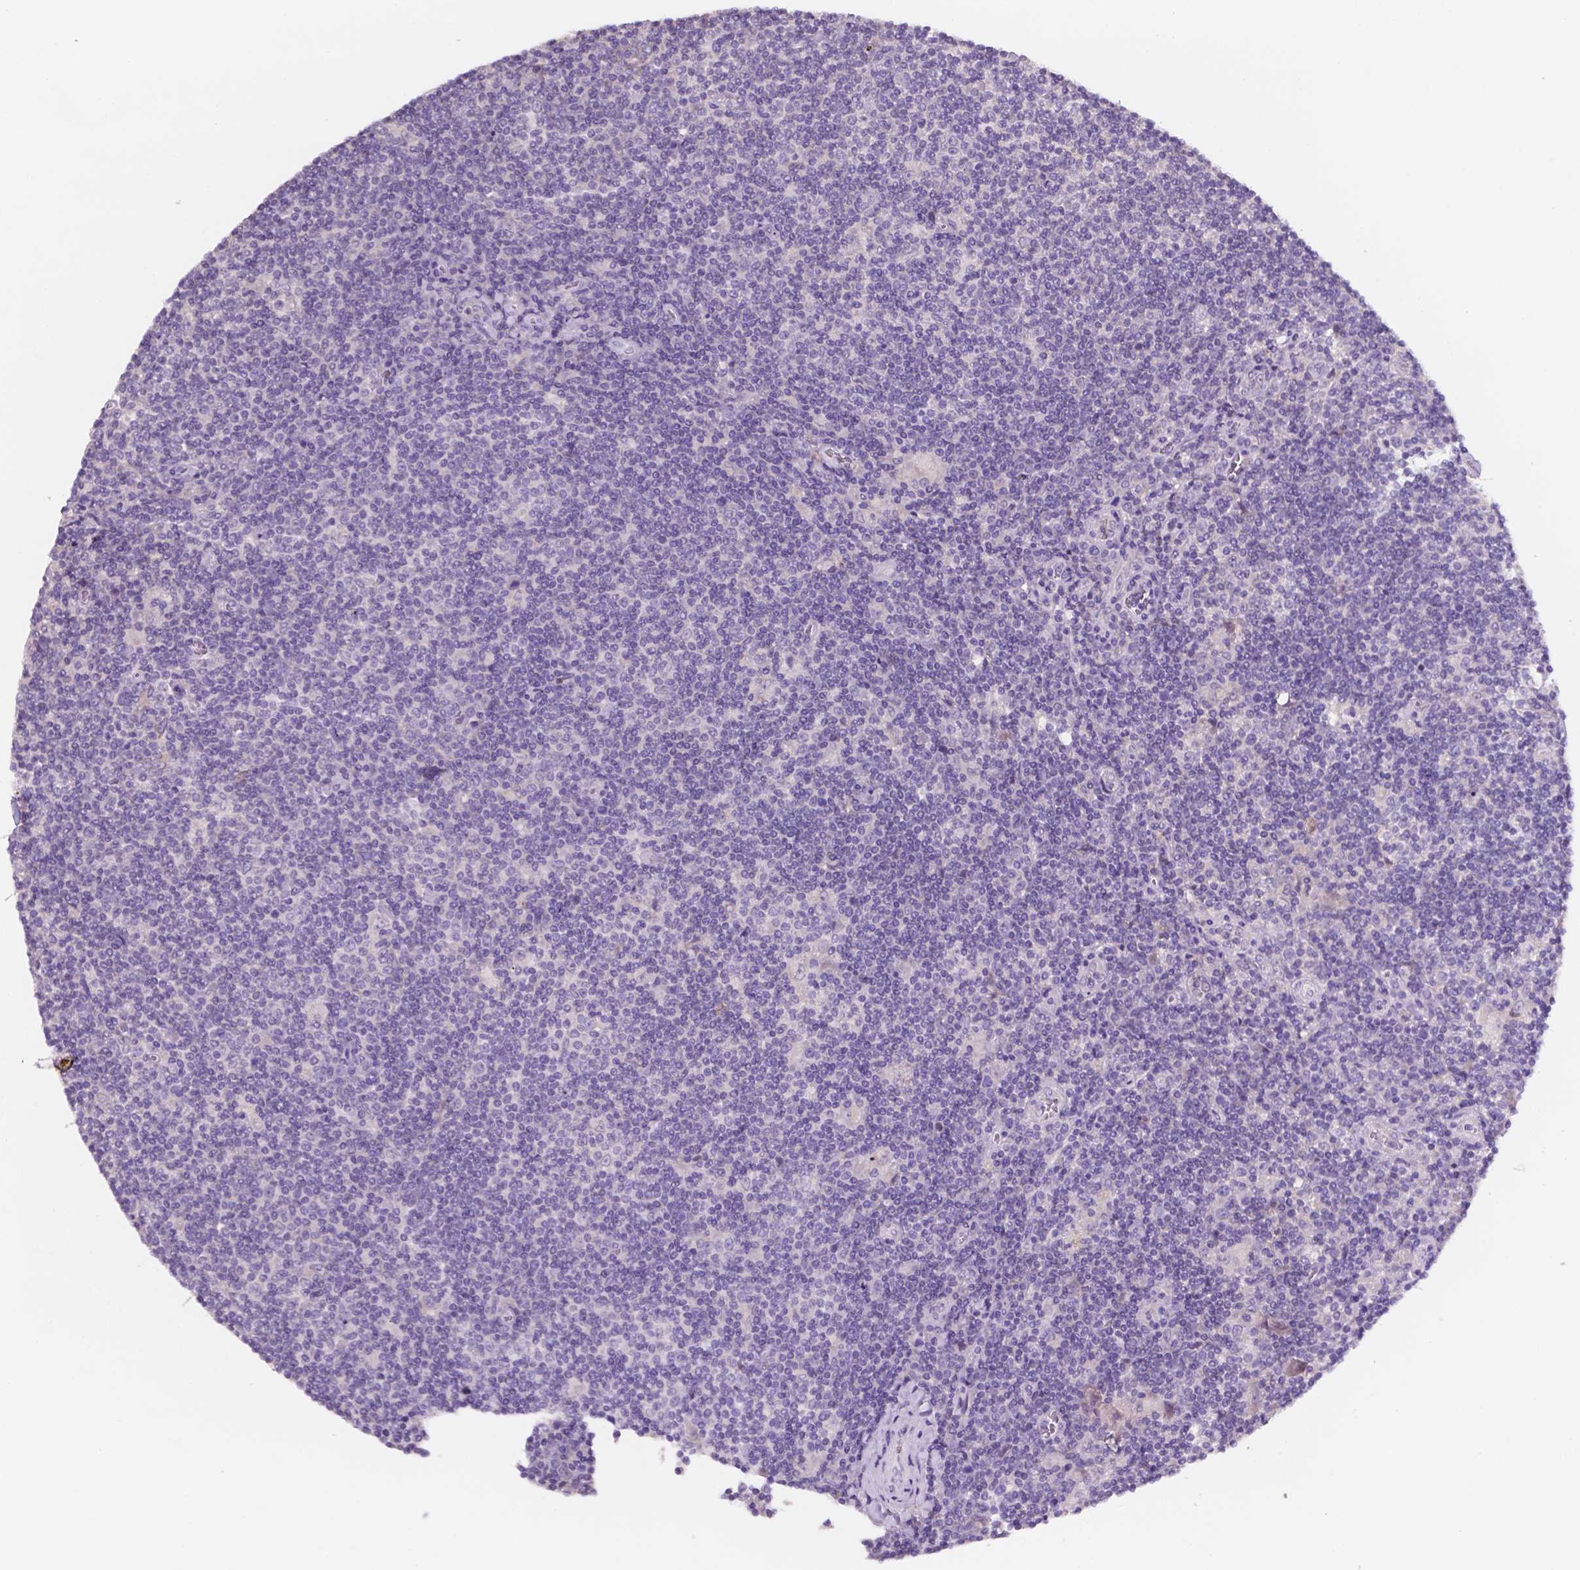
{"staining": {"intensity": "negative", "quantity": "none", "location": "none"}, "tissue": "lymphoma", "cell_type": "Tumor cells", "image_type": "cancer", "snomed": [{"axis": "morphology", "description": "Hodgkin's disease, NOS"}, {"axis": "topography", "description": "Lymph node"}], "caption": "The photomicrograph displays no staining of tumor cells in Hodgkin's disease.", "gene": "MKRN2OS", "patient": {"sex": "male", "age": 40}}